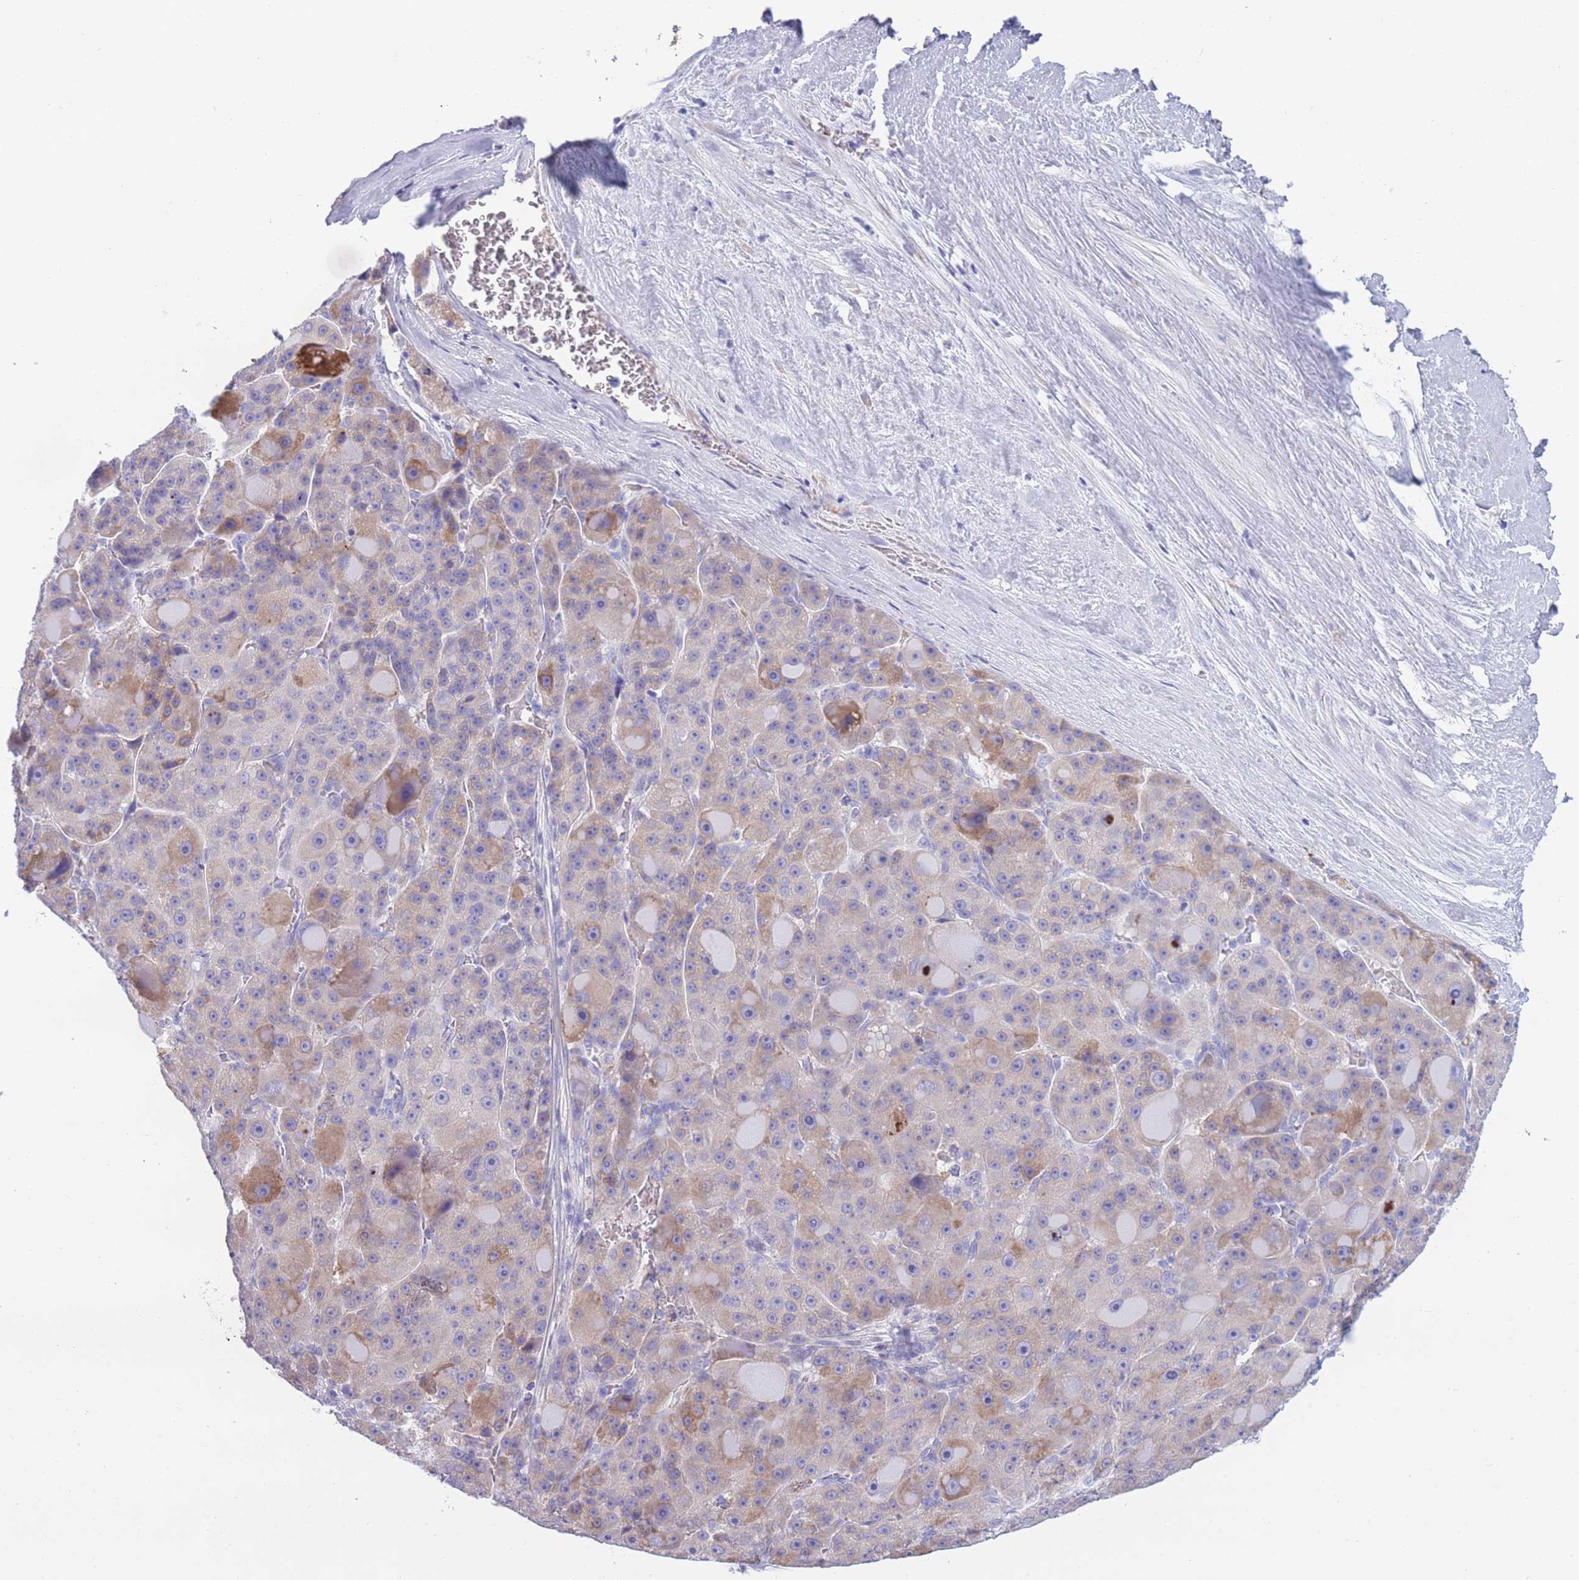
{"staining": {"intensity": "moderate", "quantity": "<25%", "location": "cytoplasmic/membranous"}, "tissue": "liver cancer", "cell_type": "Tumor cells", "image_type": "cancer", "snomed": [{"axis": "morphology", "description": "Carcinoma, Hepatocellular, NOS"}, {"axis": "topography", "description": "Liver"}], "caption": "Immunohistochemical staining of human liver cancer exhibits low levels of moderate cytoplasmic/membranous staining in approximately <25% of tumor cells.", "gene": "XKR8", "patient": {"sex": "male", "age": 76}}